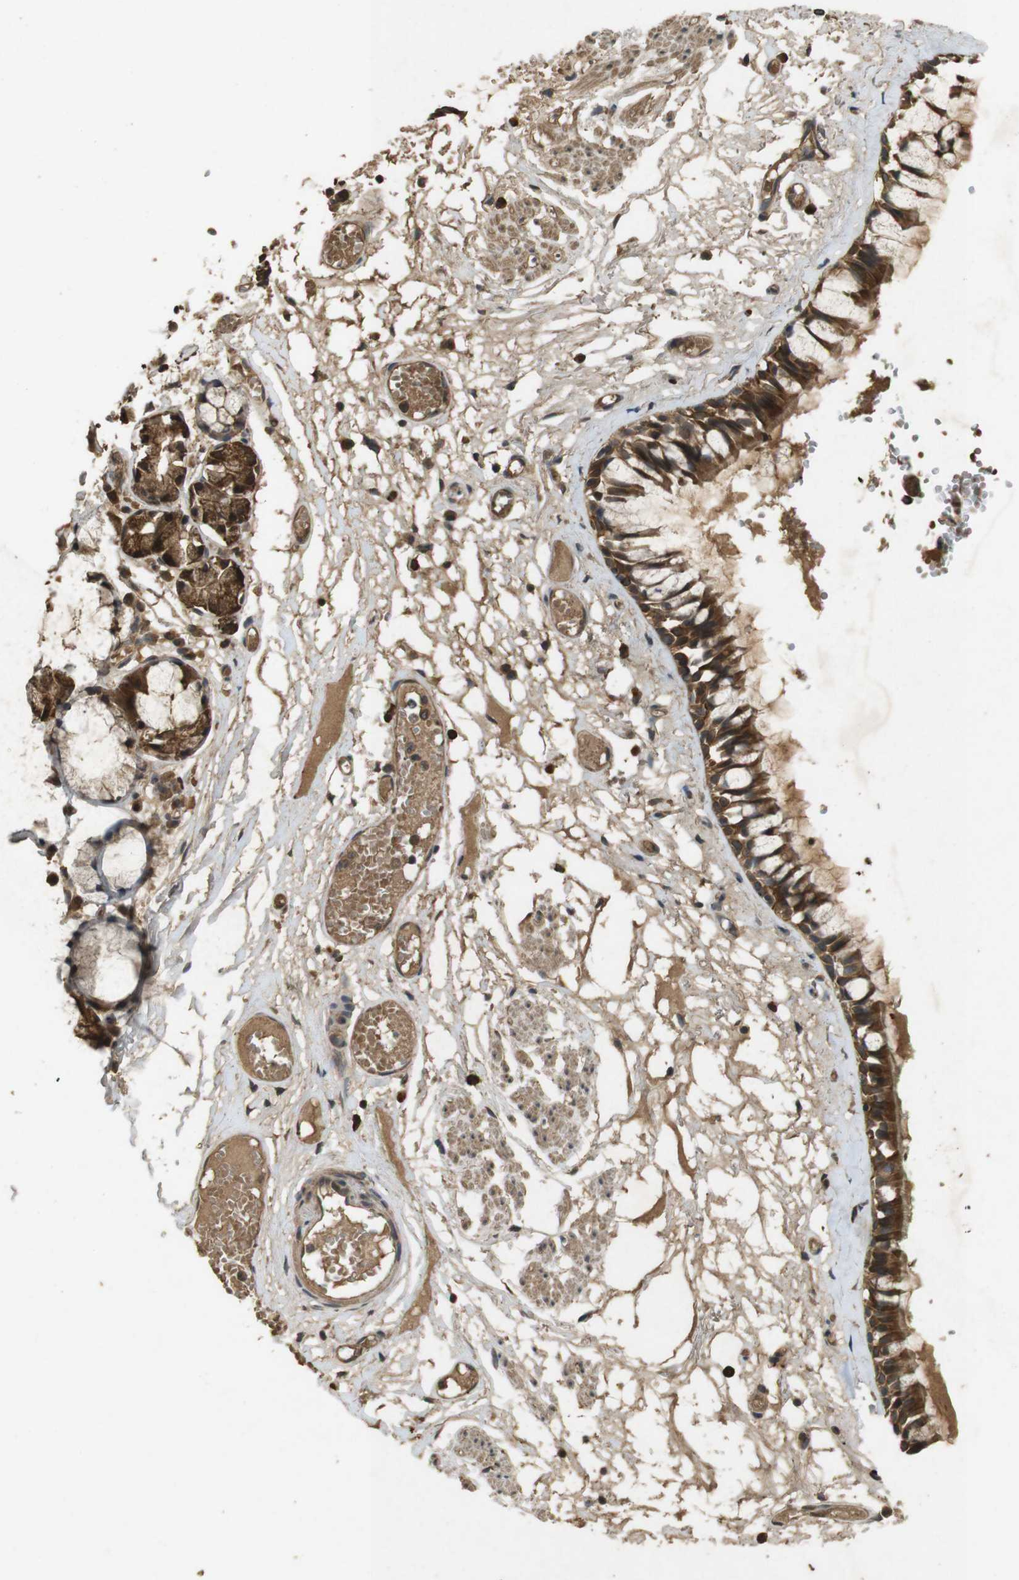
{"staining": {"intensity": "strong", "quantity": ">75%", "location": "cytoplasmic/membranous"}, "tissue": "bronchus", "cell_type": "Respiratory epithelial cells", "image_type": "normal", "snomed": [{"axis": "morphology", "description": "Normal tissue, NOS"}, {"axis": "morphology", "description": "Inflammation, NOS"}, {"axis": "topography", "description": "Cartilage tissue"}, {"axis": "topography", "description": "Lung"}], "caption": "An image of bronchus stained for a protein demonstrates strong cytoplasmic/membranous brown staining in respiratory epithelial cells. The staining was performed using DAB to visualize the protein expression in brown, while the nuclei were stained in blue with hematoxylin (Magnification: 20x).", "gene": "TAP1", "patient": {"sex": "male", "age": 71}}